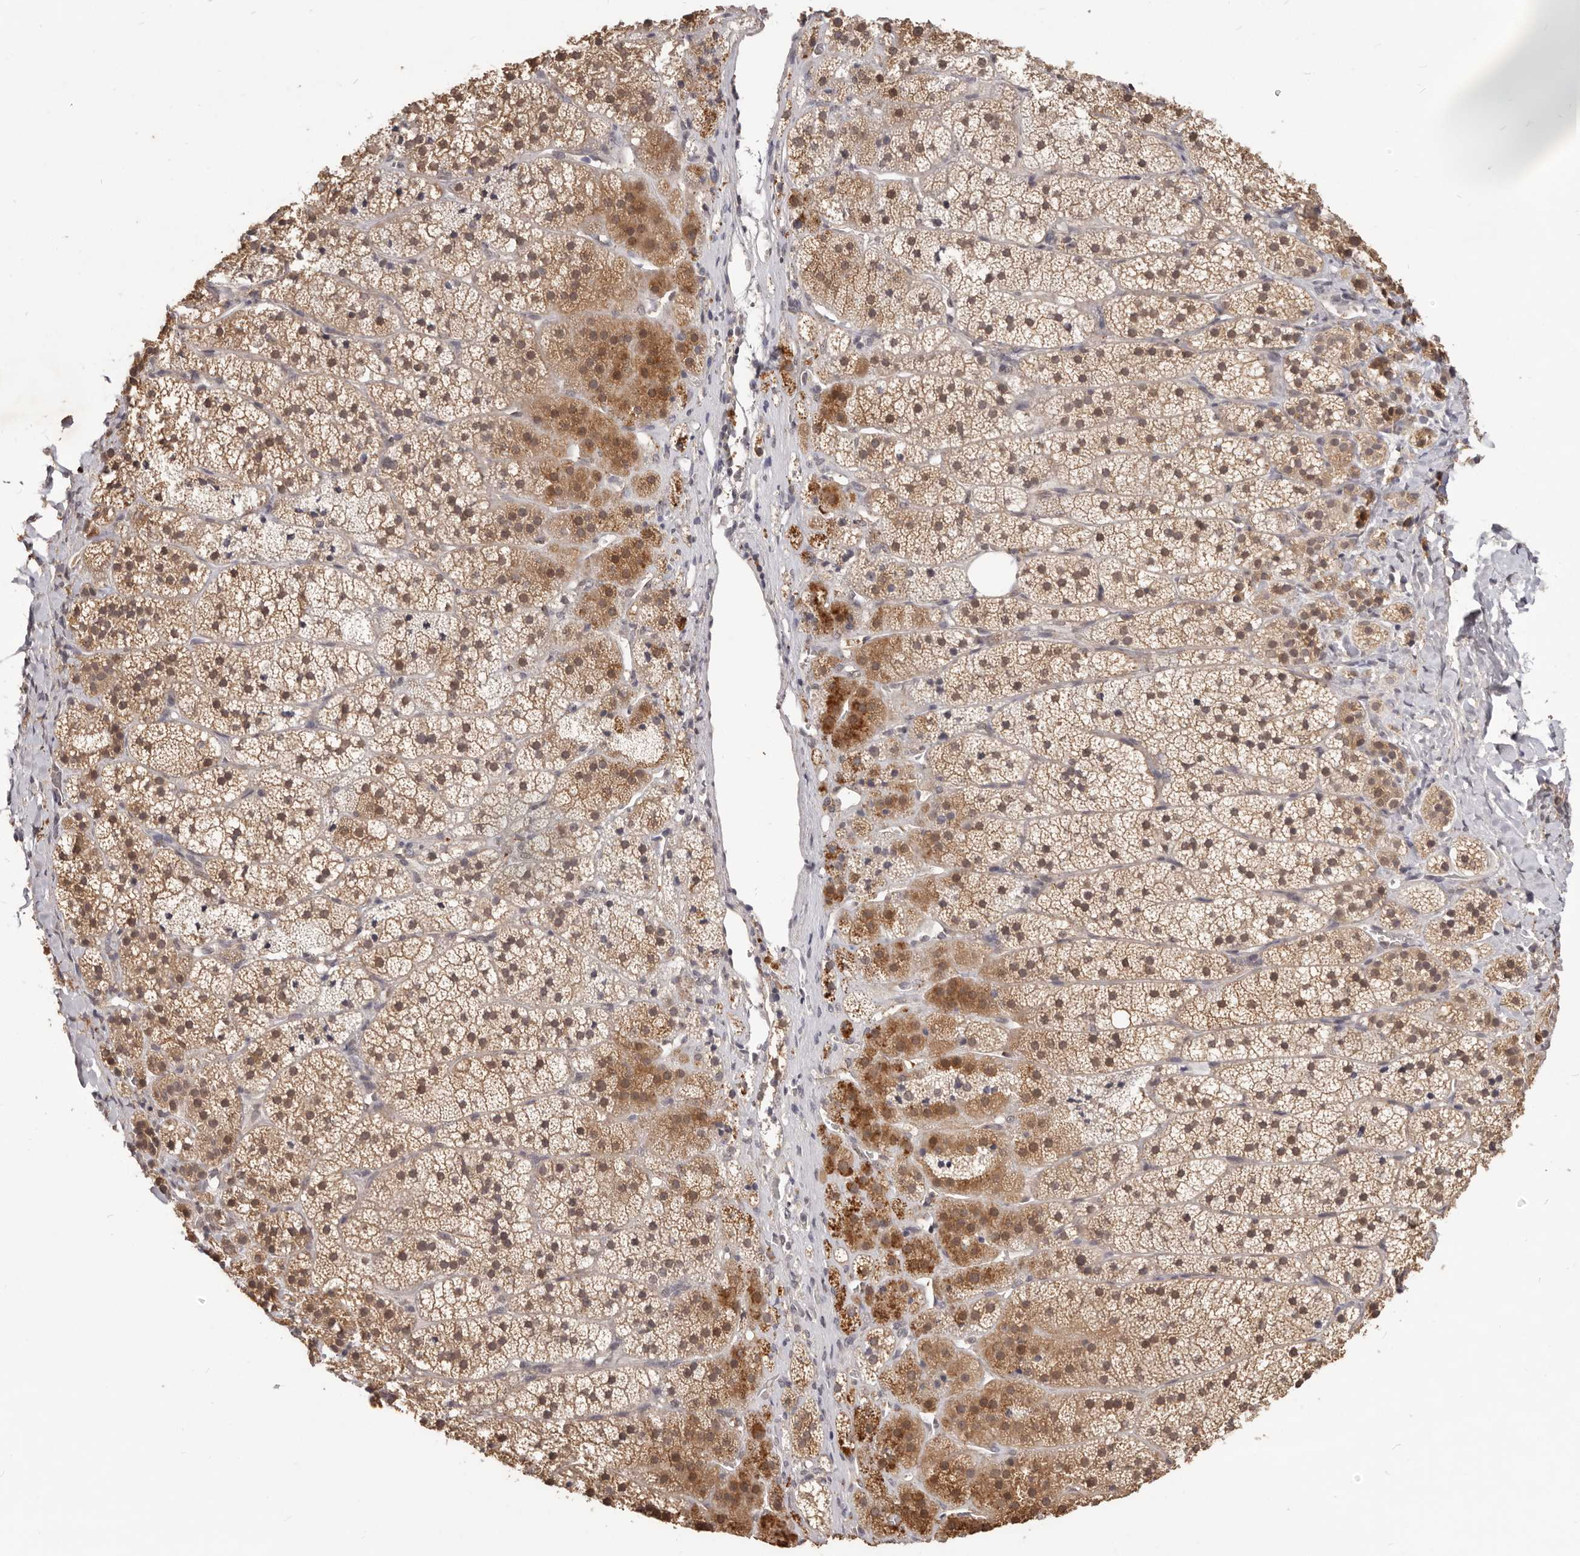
{"staining": {"intensity": "moderate", "quantity": ">75%", "location": "cytoplasmic/membranous,nuclear"}, "tissue": "adrenal gland", "cell_type": "Glandular cells", "image_type": "normal", "snomed": [{"axis": "morphology", "description": "Normal tissue, NOS"}, {"axis": "topography", "description": "Adrenal gland"}], "caption": "Immunohistochemistry of normal adrenal gland demonstrates medium levels of moderate cytoplasmic/membranous,nuclear positivity in about >75% of glandular cells.", "gene": "TSPAN13", "patient": {"sex": "female", "age": 44}}